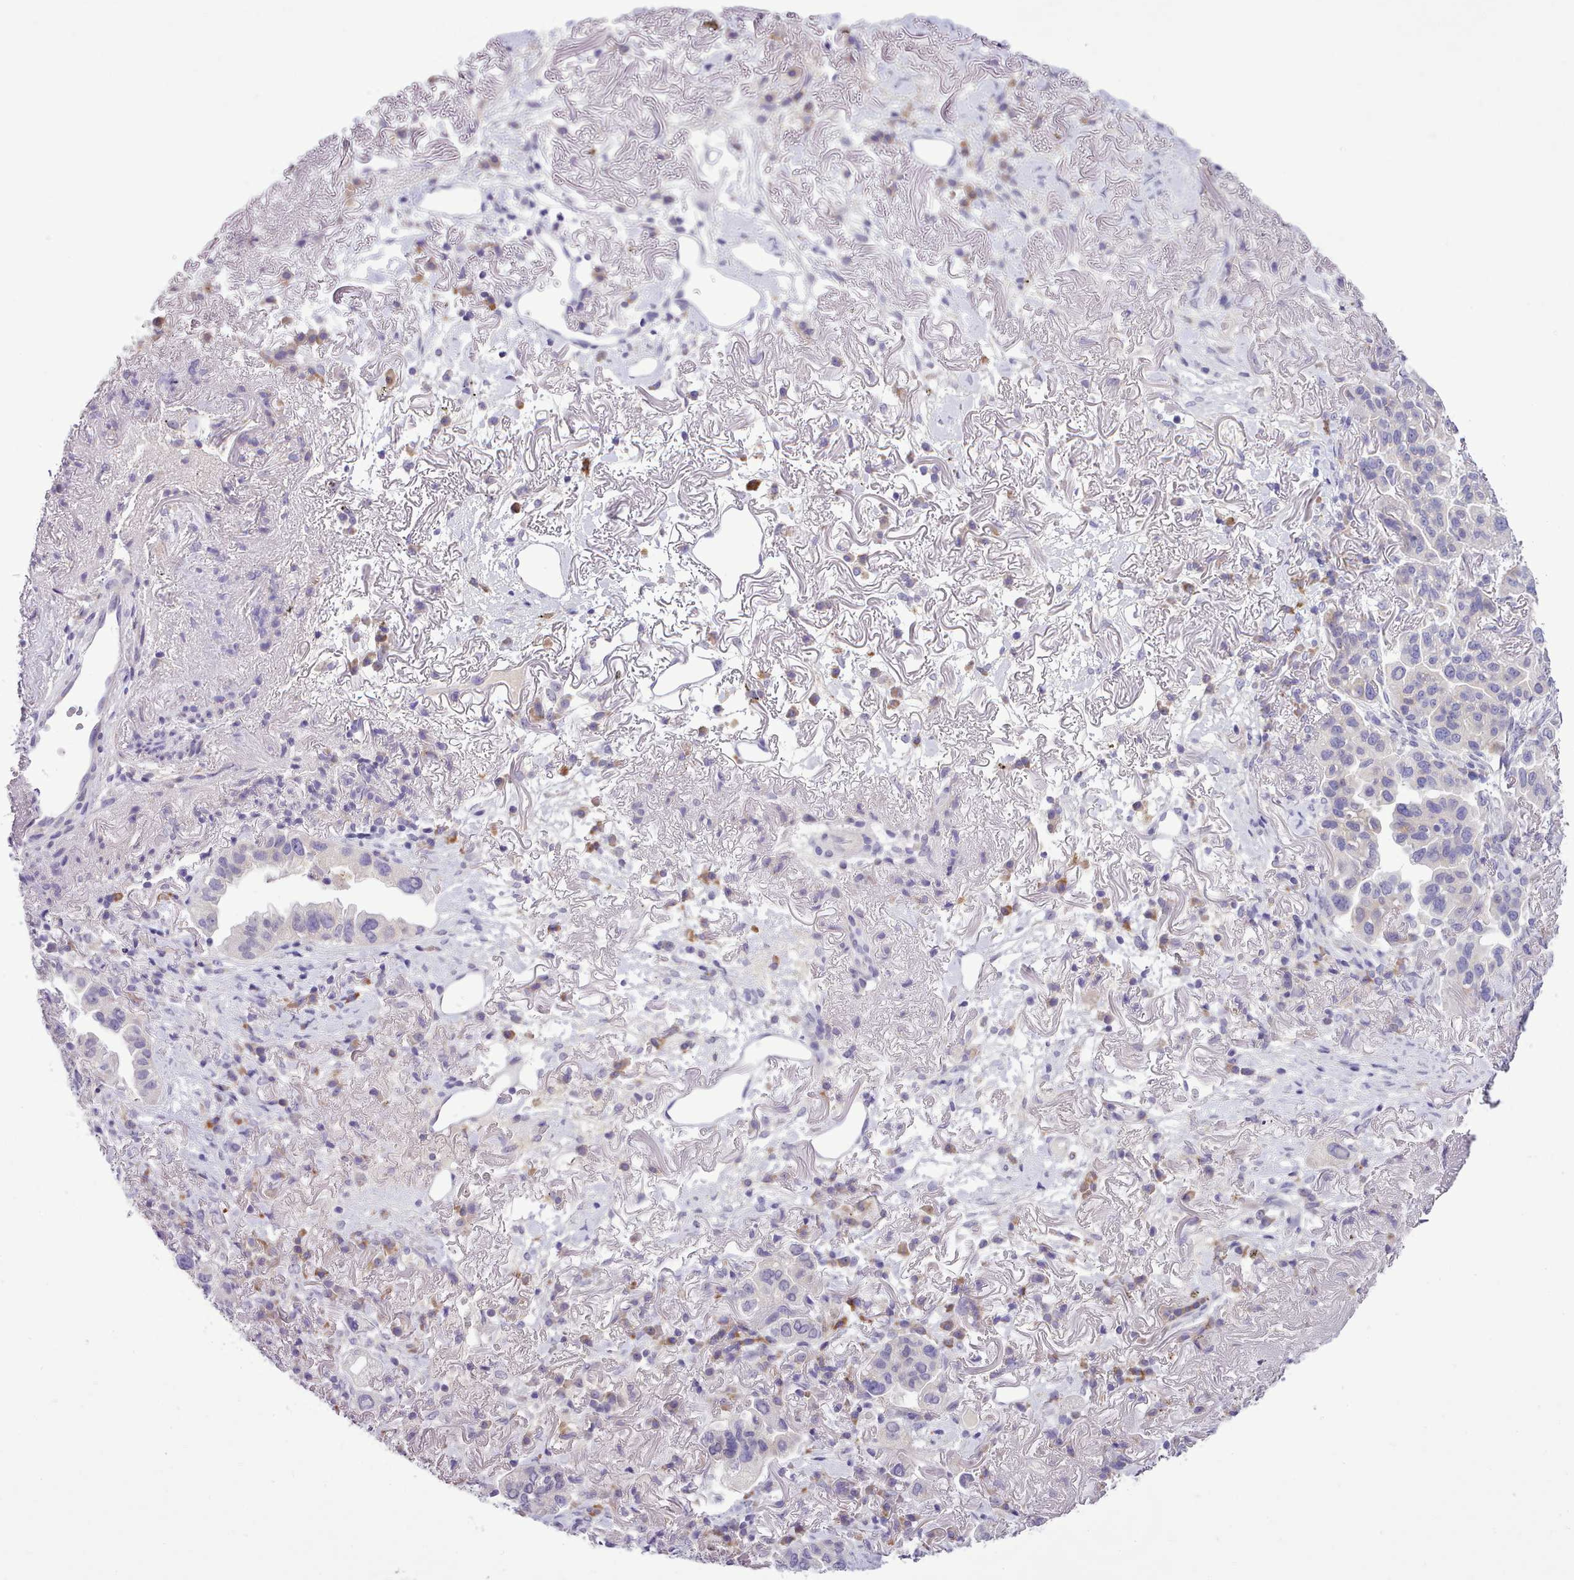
{"staining": {"intensity": "negative", "quantity": "none", "location": "none"}, "tissue": "lung cancer", "cell_type": "Tumor cells", "image_type": "cancer", "snomed": [{"axis": "morphology", "description": "Adenocarcinoma, NOS"}, {"axis": "topography", "description": "Lung"}], "caption": "This photomicrograph is of lung cancer (adenocarcinoma) stained with immunohistochemistry to label a protein in brown with the nuclei are counter-stained blue. There is no staining in tumor cells.", "gene": "FAM83E", "patient": {"sex": "female", "age": 69}}